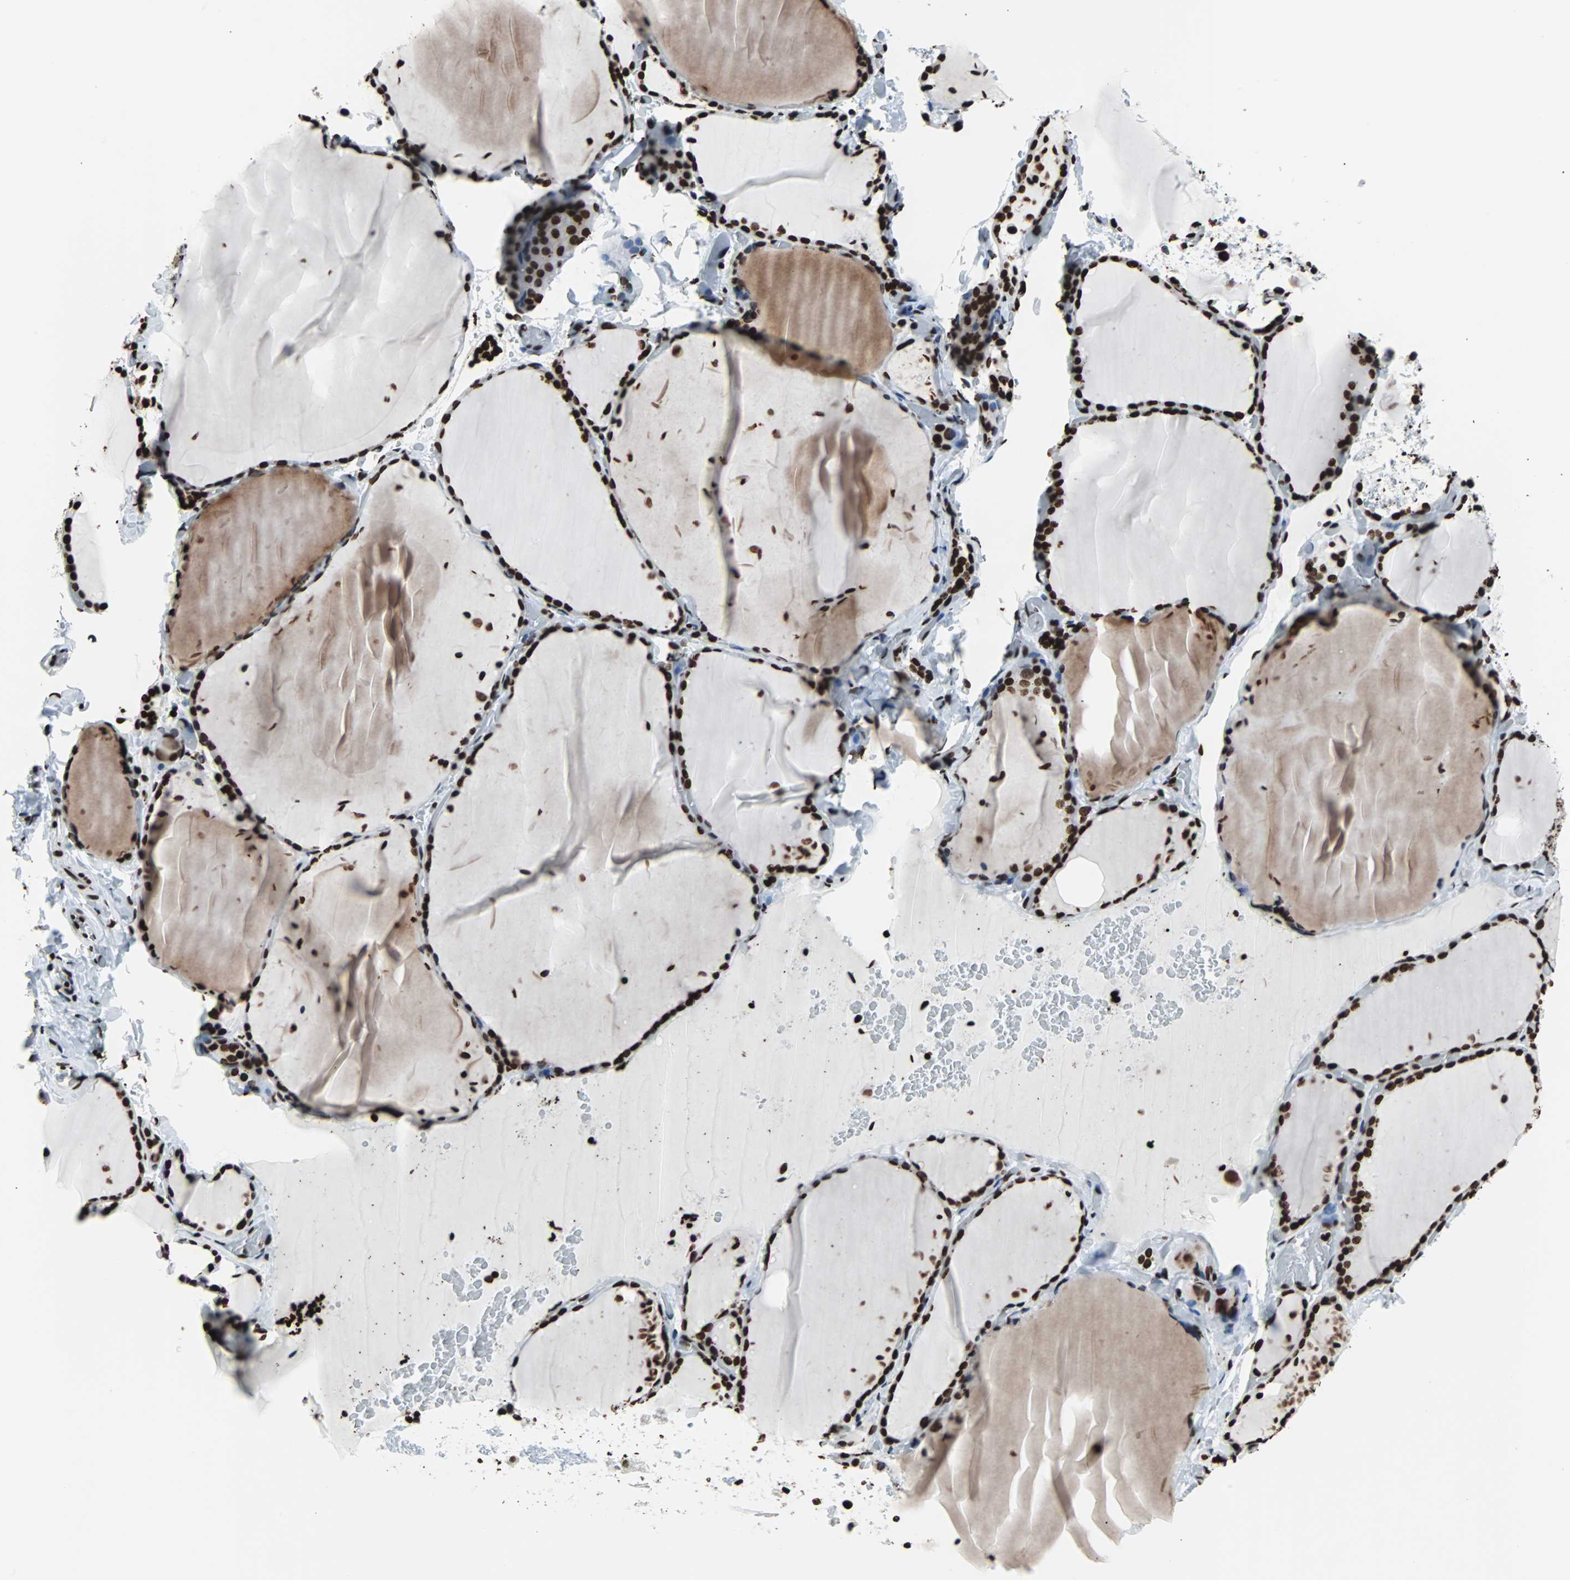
{"staining": {"intensity": "strong", "quantity": ">75%", "location": "nuclear"}, "tissue": "thyroid gland", "cell_type": "Glandular cells", "image_type": "normal", "snomed": [{"axis": "morphology", "description": "Normal tissue, NOS"}, {"axis": "topography", "description": "Thyroid gland"}], "caption": "Immunohistochemical staining of benign thyroid gland demonstrates strong nuclear protein expression in about >75% of glandular cells.", "gene": "H2BC18", "patient": {"sex": "female", "age": 22}}